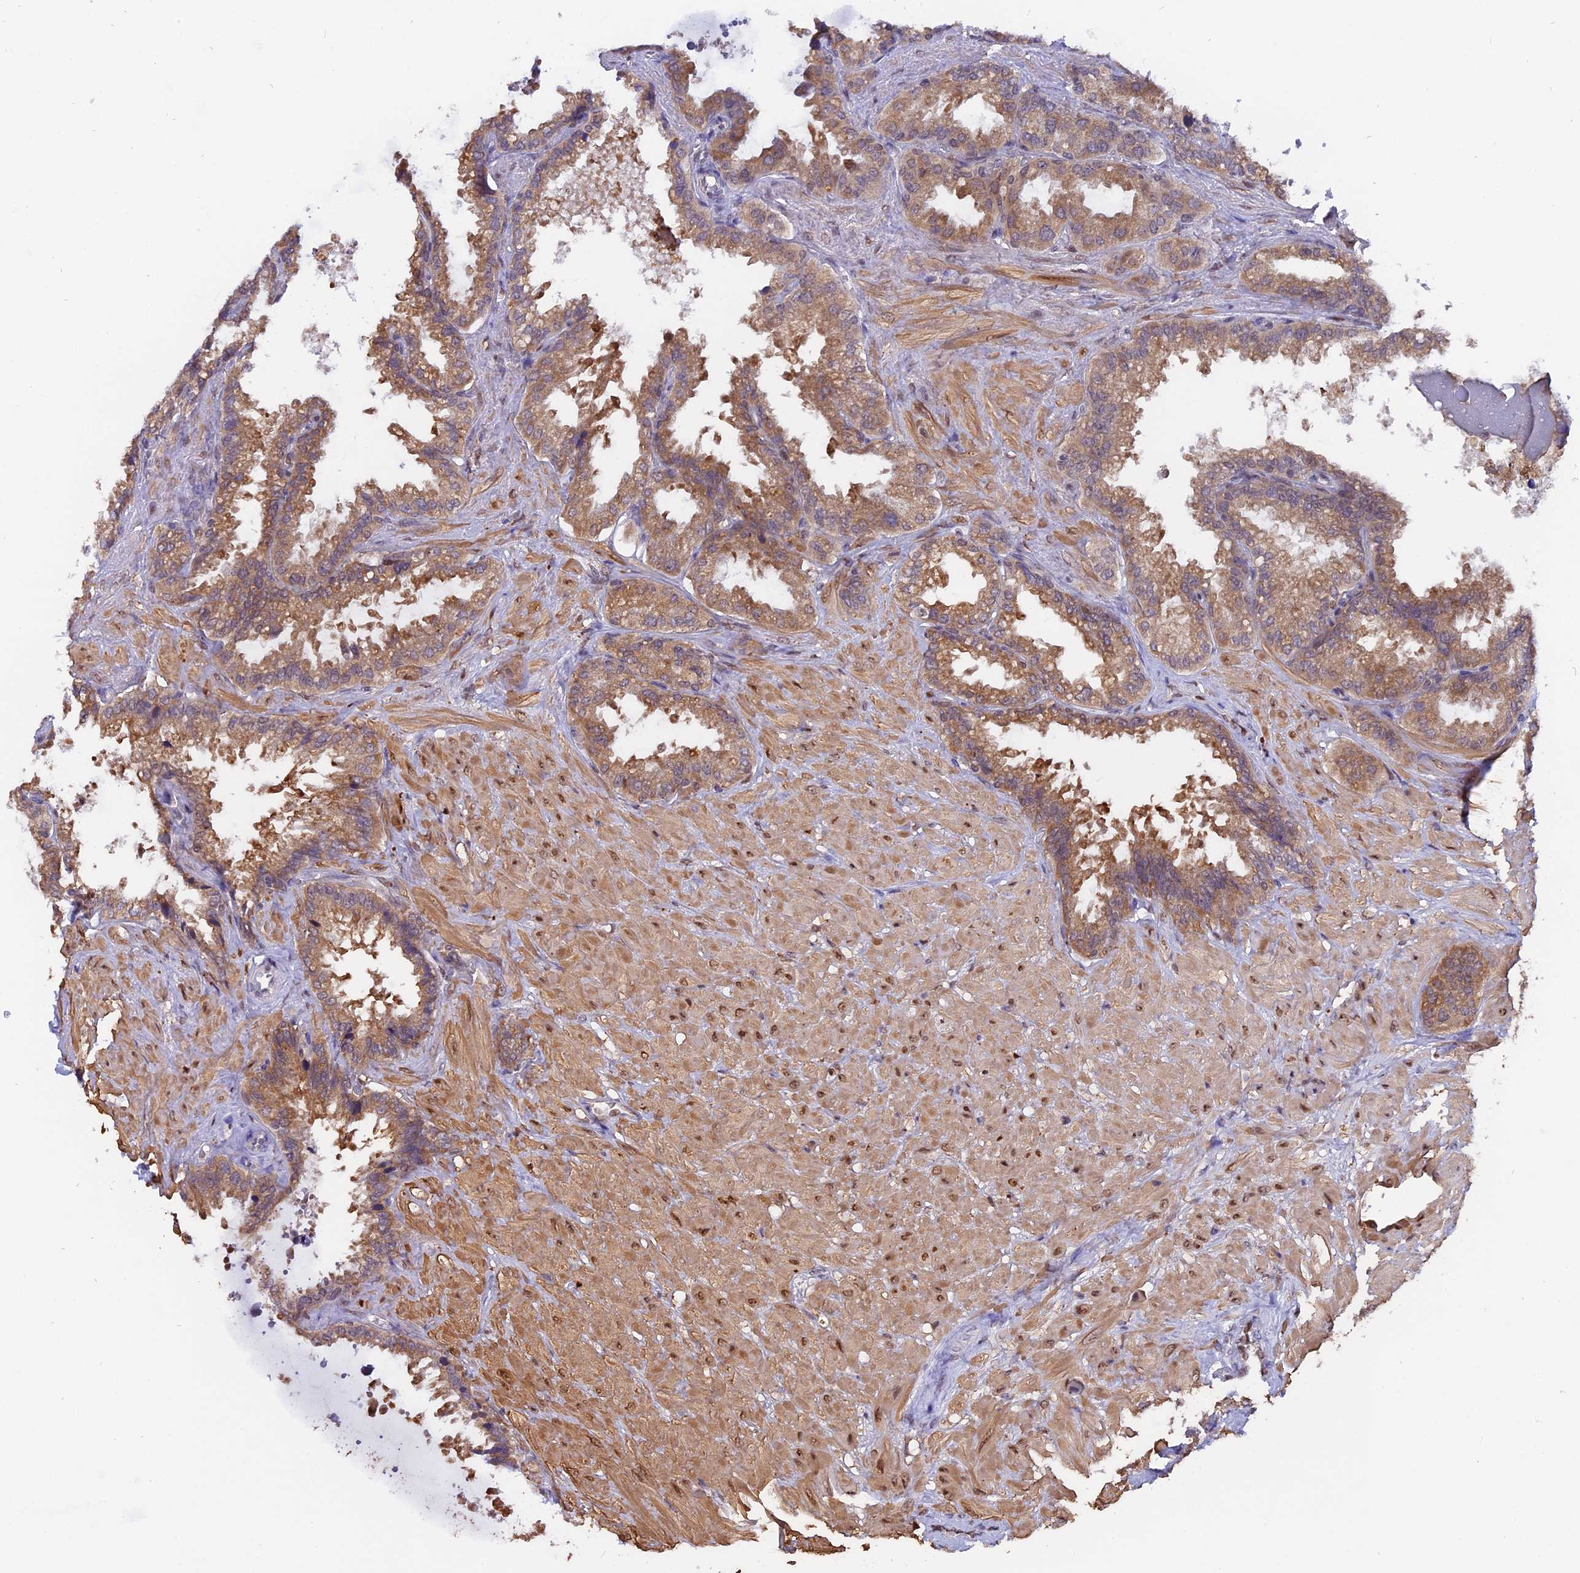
{"staining": {"intensity": "moderate", "quantity": ">75%", "location": "cytoplasmic/membranous"}, "tissue": "seminal vesicle", "cell_type": "Glandular cells", "image_type": "normal", "snomed": [{"axis": "morphology", "description": "Normal tissue, NOS"}, {"axis": "topography", "description": "Seminal veicle"}], "caption": "Brown immunohistochemical staining in normal seminal vesicle displays moderate cytoplasmic/membranous staining in about >75% of glandular cells.", "gene": "FAM118B", "patient": {"sex": "male", "age": 46}}